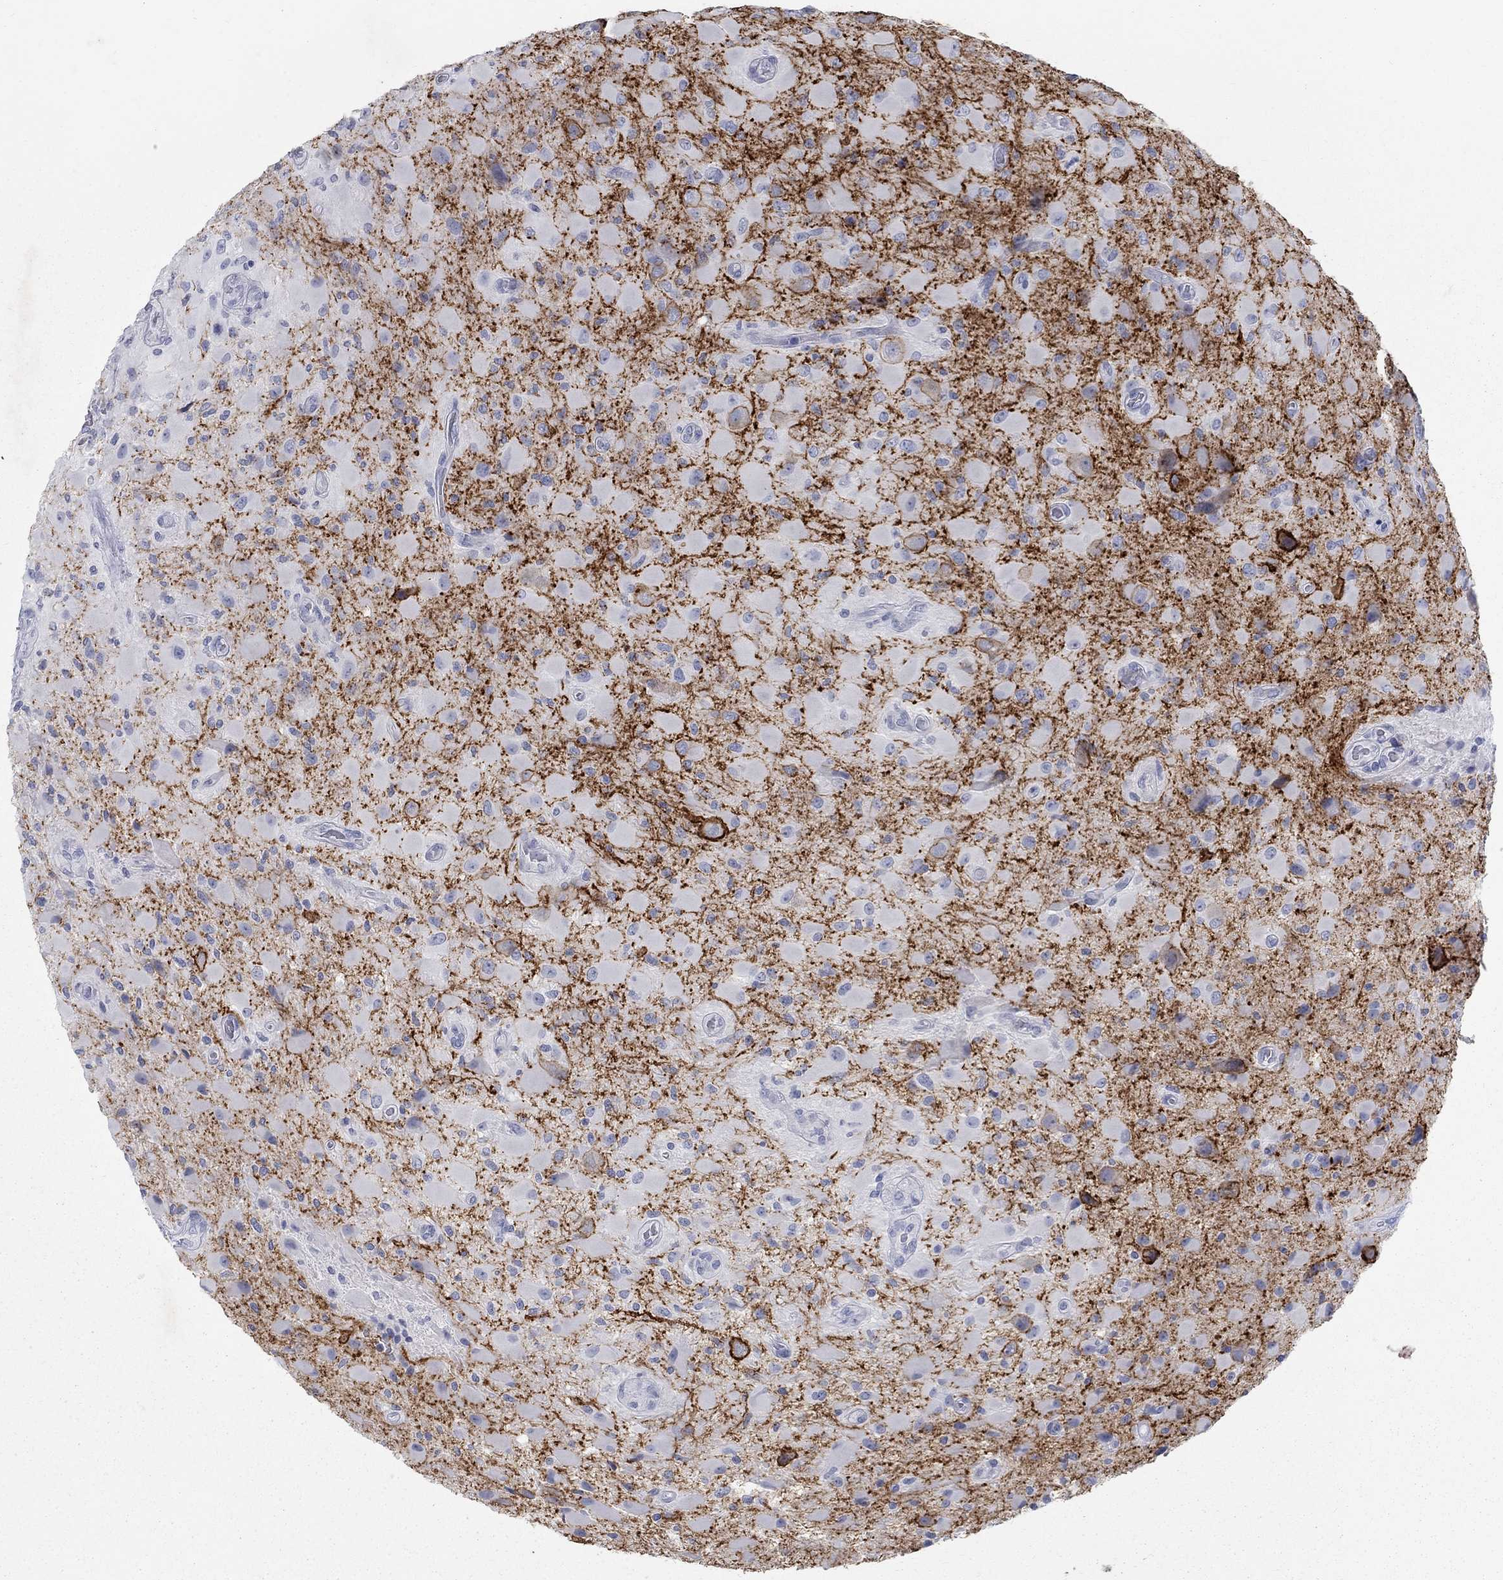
{"staining": {"intensity": "negative", "quantity": "none", "location": "none"}, "tissue": "glioma", "cell_type": "Tumor cells", "image_type": "cancer", "snomed": [{"axis": "morphology", "description": "Glioma, malignant, High grade"}, {"axis": "topography", "description": "Cerebral cortex"}], "caption": "An image of malignant glioma (high-grade) stained for a protein exhibits no brown staining in tumor cells.", "gene": "RFTN2", "patient": {"sex": "male", "age": 35}}